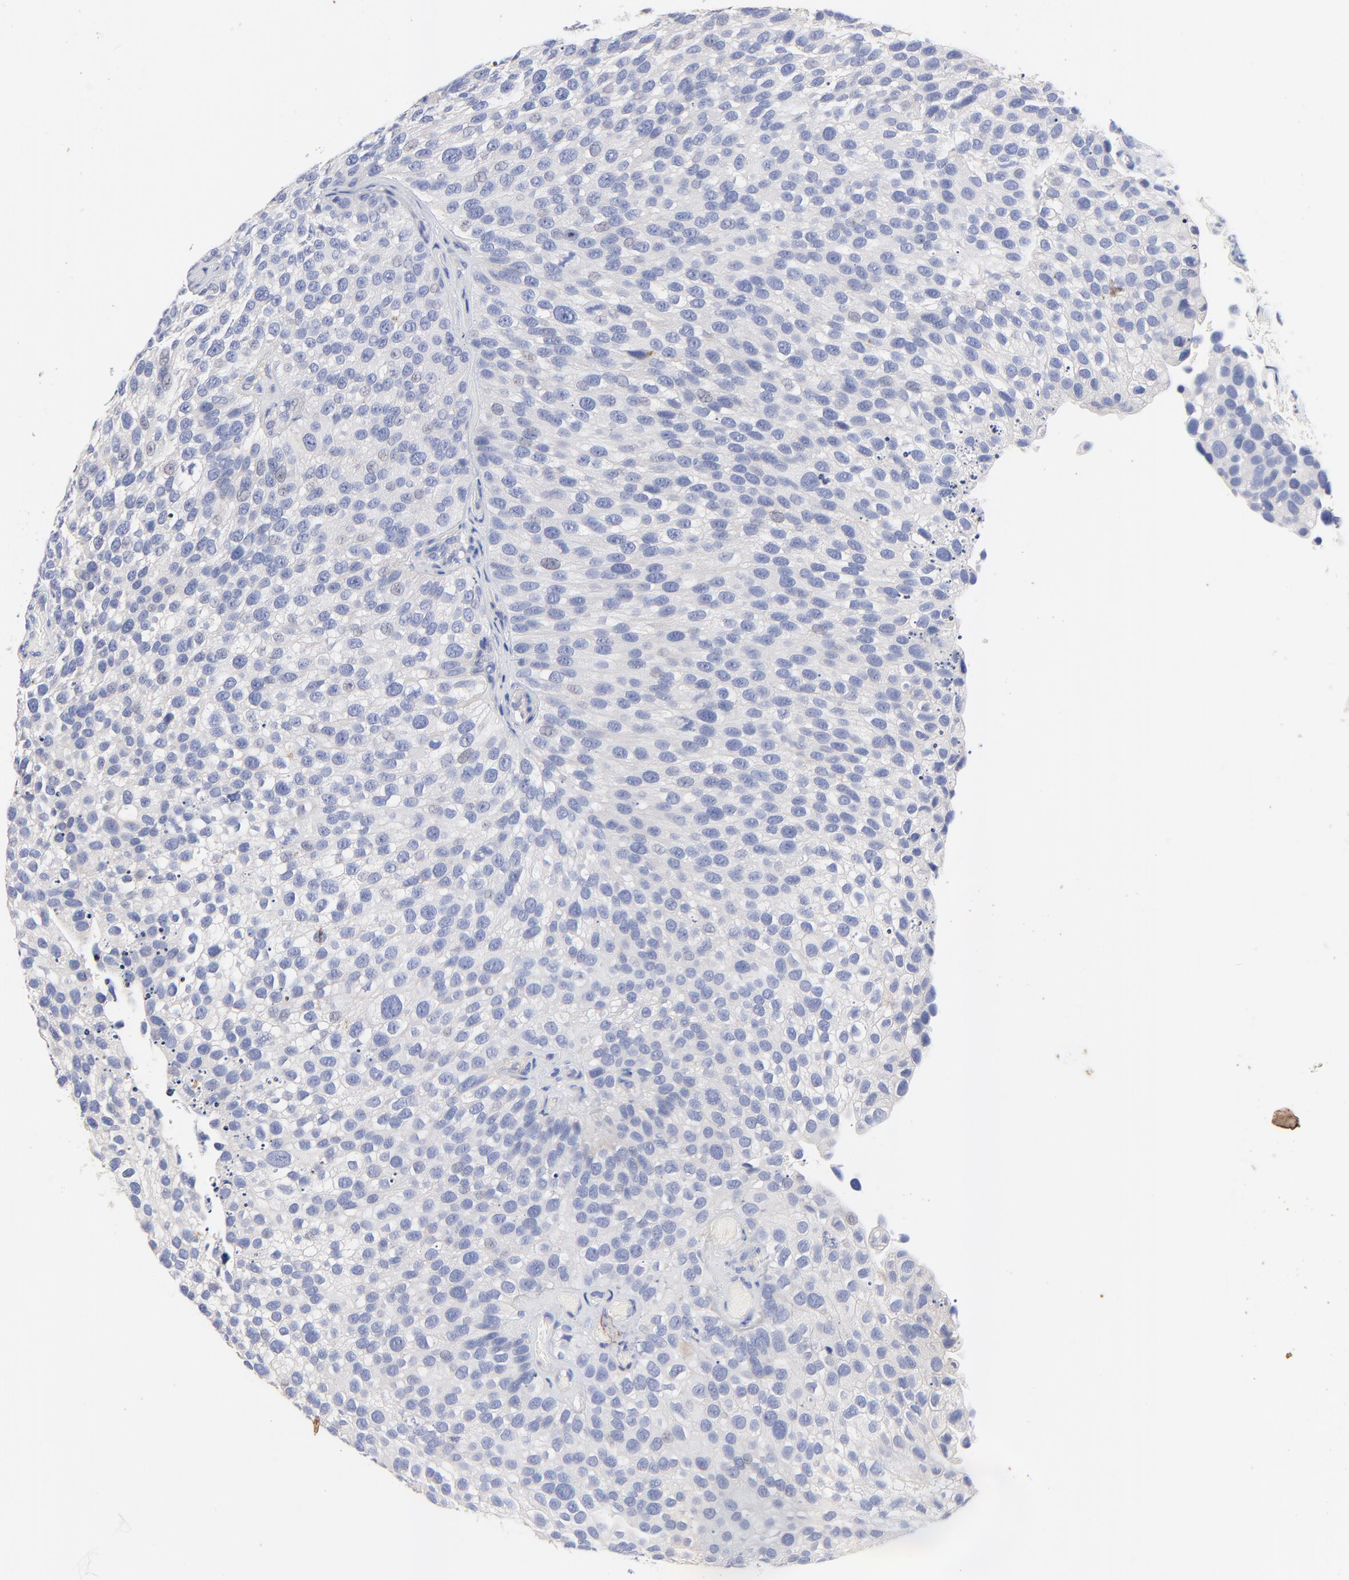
{"staining": {"intensity": "negative", "quantity": "none", "location": "none"}, "tissue": "urothelial cancer", "cell_type": "Tumor cells", "image_type": "cancer", "snomed": [{"axis": "morphology", "description": "Urothelial carcinoma, High grade"}, {"axis": "topography", "description": "Urinary bladder"}], "caption": "A micrograph of human high-grade urothelial carcinoma is negative for staining in tumor cells.", "gene": "FBXO10", "patient": {"sex": "male", "age": 72}}